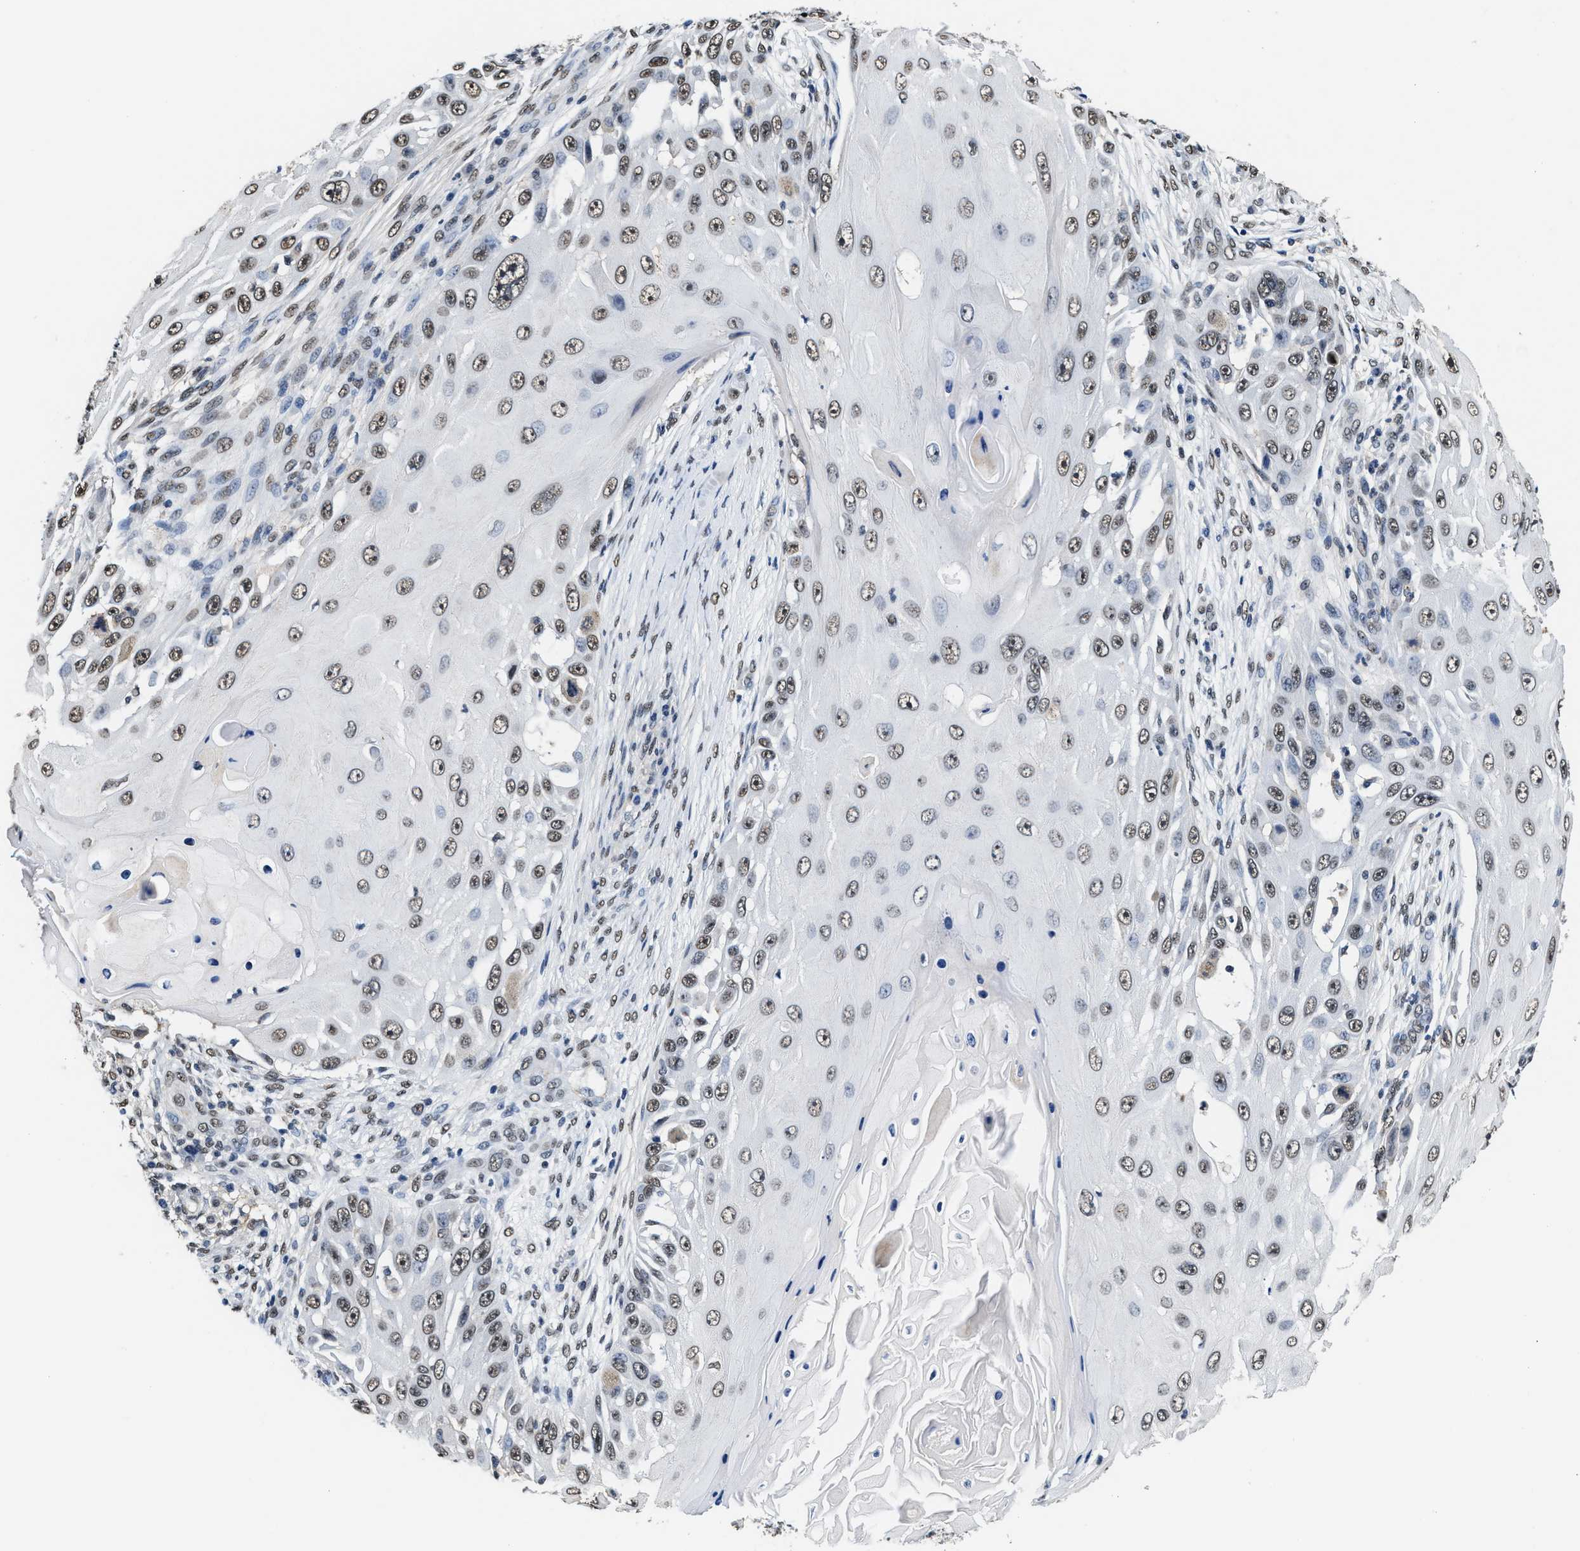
{"staining": {"intensity": "moderate", "quantity": ">75%", "location": "nuclear"}, "tissue": "skin cancer", "cell_type": "Tumor cells", "image_type": "cancer", "snomed": [{"axis": "morphology", "description": "Squamous cell carcinoma, NOS"}, {"axis": "topography", "description": "Skin"}], "caption": "IHC of human squamous cell carcinoma (skin) displays medium levels of moderate nuclear positivity in about >75% of tumor cells. (IHC, brightfield microscopy, high magnification).", "gene": "SUPT16H", "patient": {"sex": "female", "age": 44}}